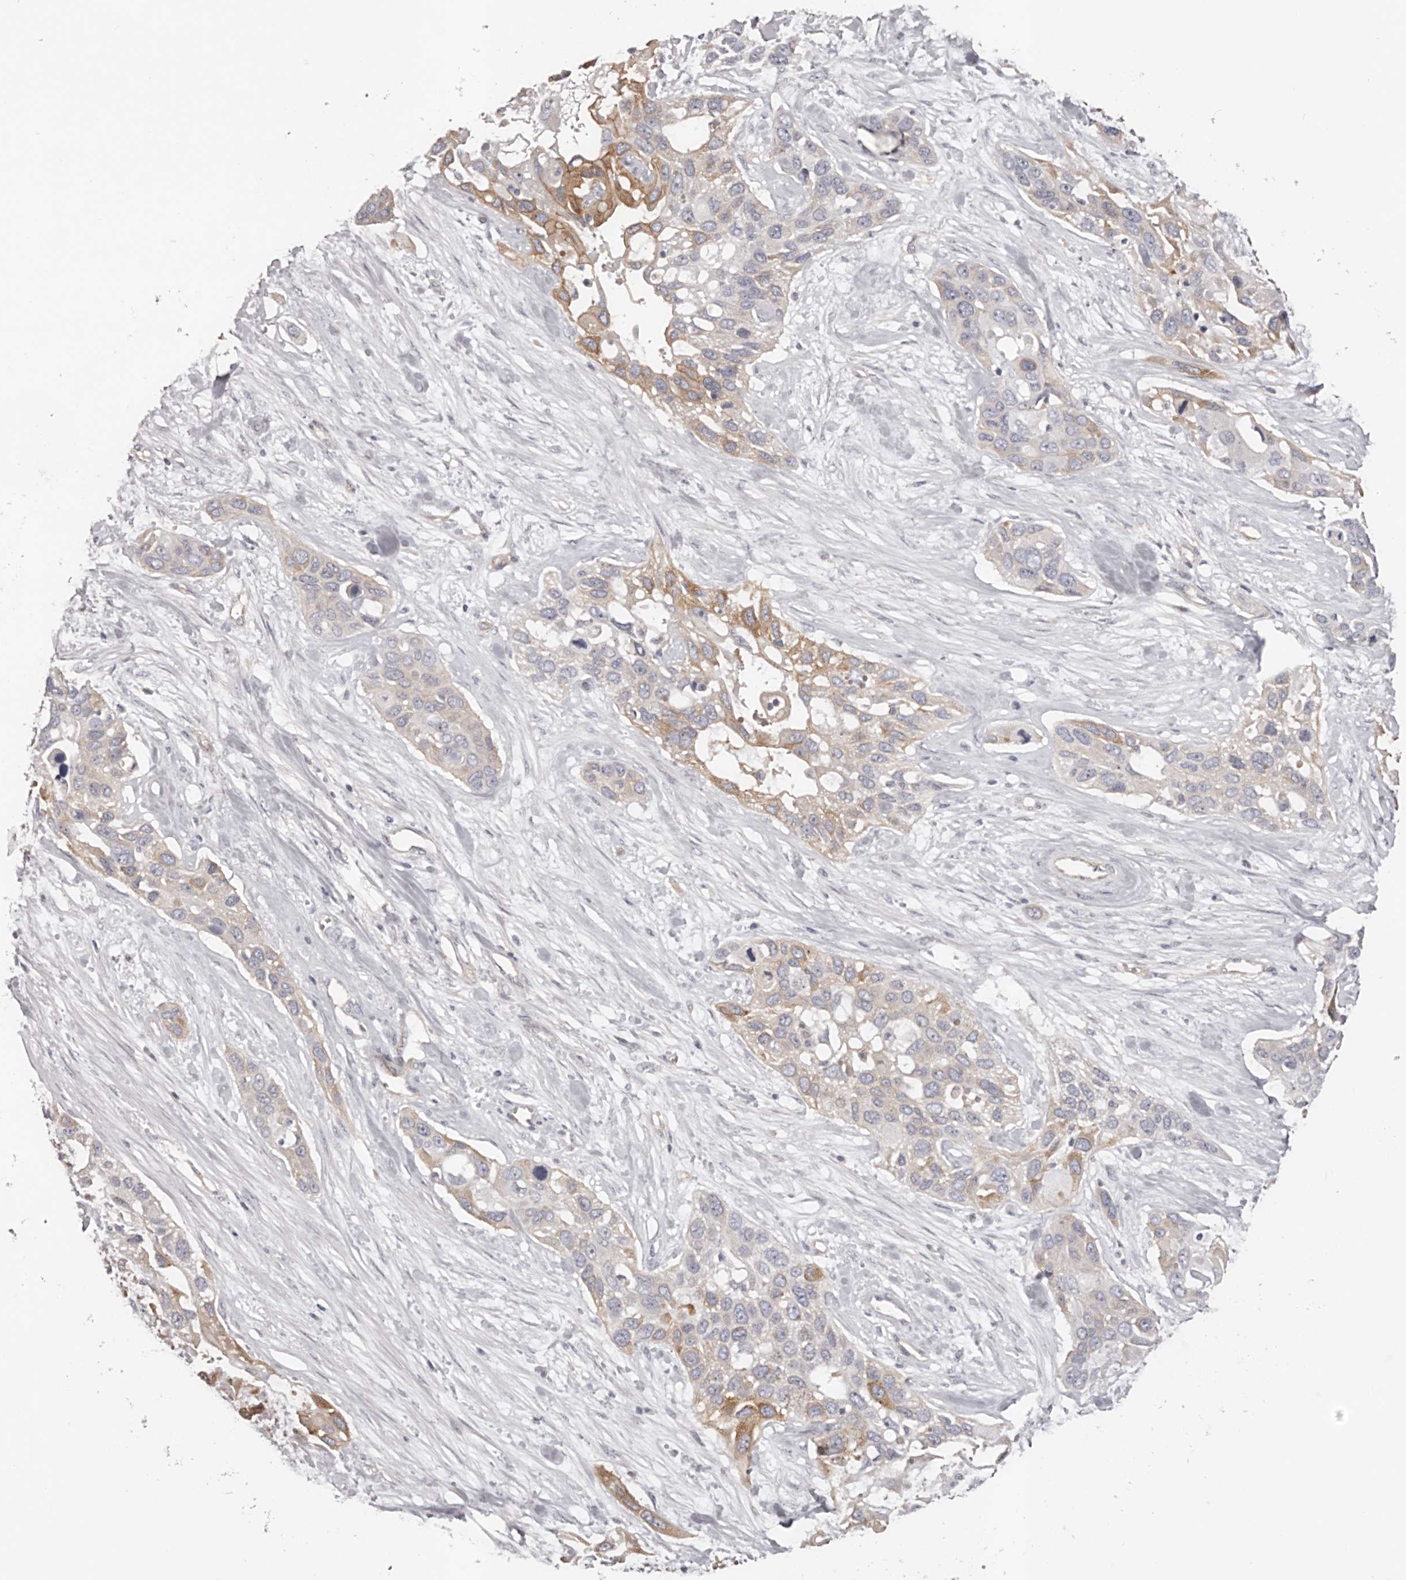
{"staining": {"intensity": "moderate", "quantity": "<25%", "location": "cytoplasmic/membranous"}, "tissue": "pancreatic cancer", "cell_type": "Tumor cells", "image_type": "cancer", "snomed": [{"axis": "morphology", "description": "Adenocarcinoma, NOS"}, {"axis": "topography", "description": "Pancreas"}], "caption": "Pancreatic cancer tissue exhibits moderate cytoplasmic/membranous positivity in about <25% of tumor cells, visualized by immunohistochemistry.", "gene": "DMRT2", "patient": {"sex": "female", "age": 60}}